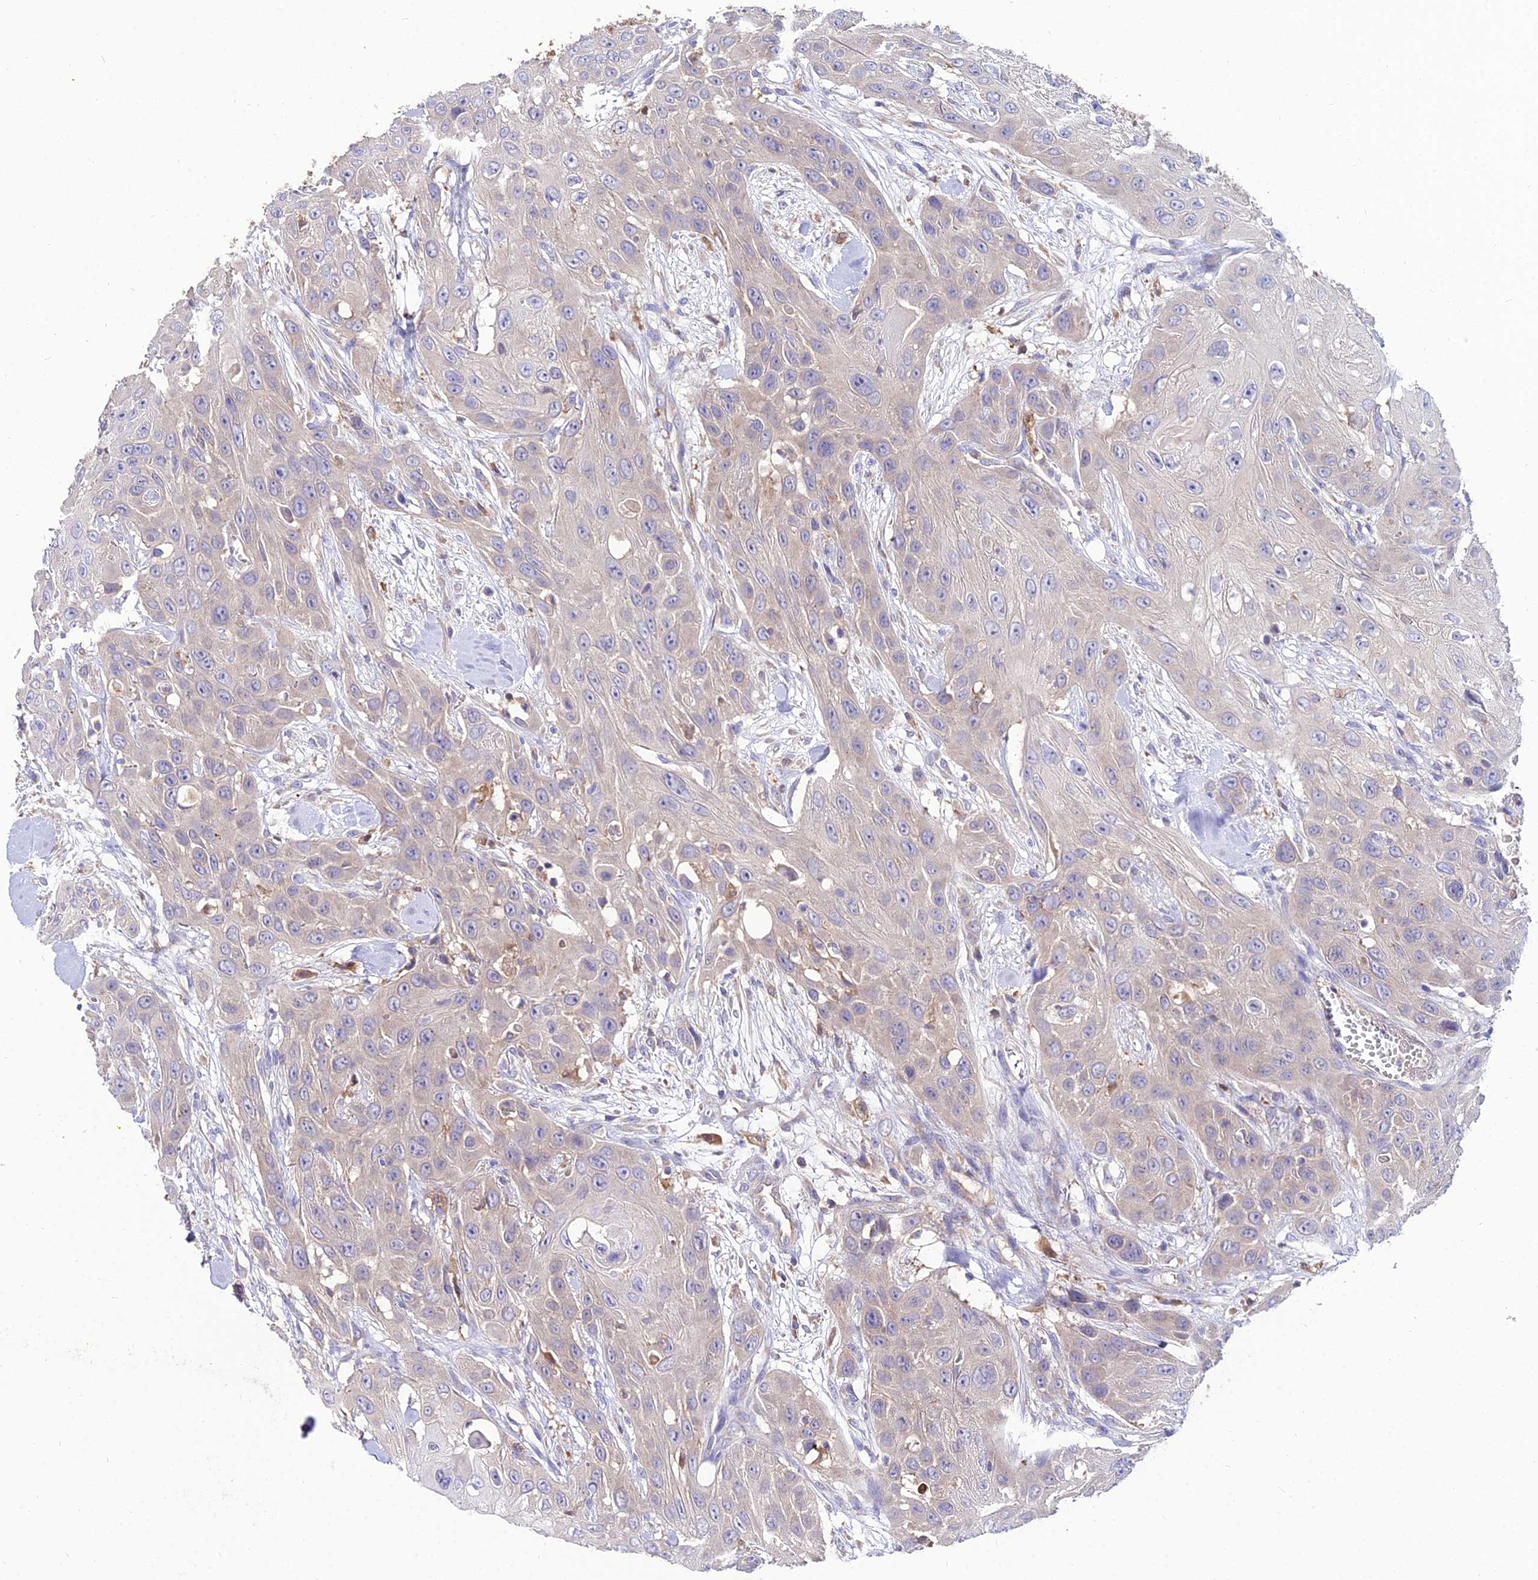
{"staining": {"intensity": "negative", "quantity": "none", "location": "none"}, "tissue": "head and neck cancer", "cell_type": "Tumor cells", "image_type": "cancer", "snomed": [{"axis": "morphology", "description": "Squamous cell carcinoma, NOS"}, {"axis": "topography", "description": "Head-Neck"}], "caption": "The immunohistochemistry micrograph has no significant positivity in tumor cells of head and neck cancer (squamous cell carcinoma) tissue. Brightfield microscopy of IHC stained with DAB (3,3'-diaminobenzidine) (brown) and hematoxylin (blue), captured at high magnification.", "gene": "C2orf69", "patient": {"sex": "male", "age": 81}}